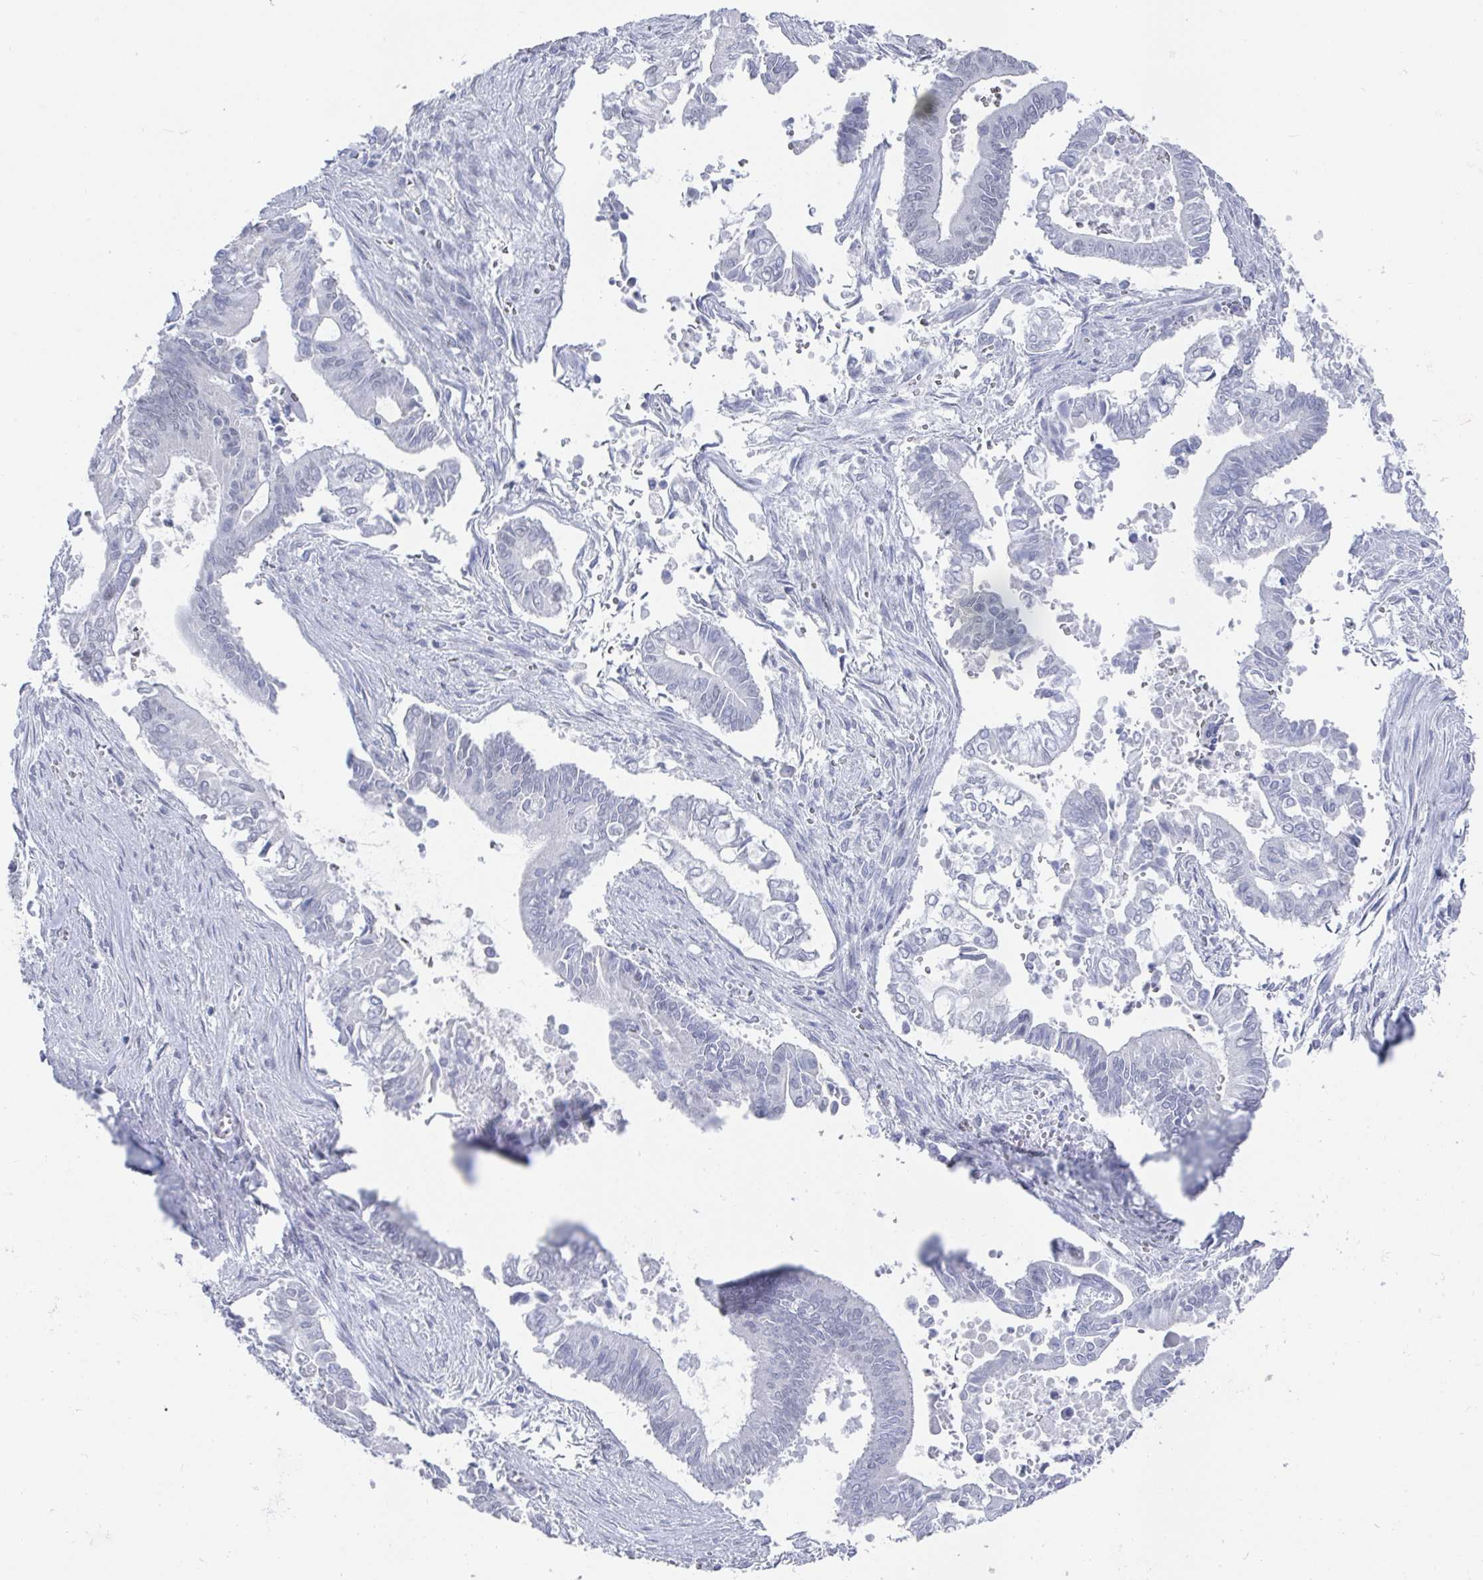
{"staining": {"intensity": "negative", "quantity": "none", "location": "none"}, "tissue": "pancreatic cancer", "cell_type": "Tumor cells", "image_type": "cancer", "snomed": [{"axis": "morphology", "description": "Adenocarcinoma, NOS"}, {"axis": "topography", "description": "Pancreas"}], "caption": "There is no significant expression in tumor cells of pancreatic adenocarcinoma.", "gene": "CAMKV", "patient": {"sex": "male", "age": 68}}